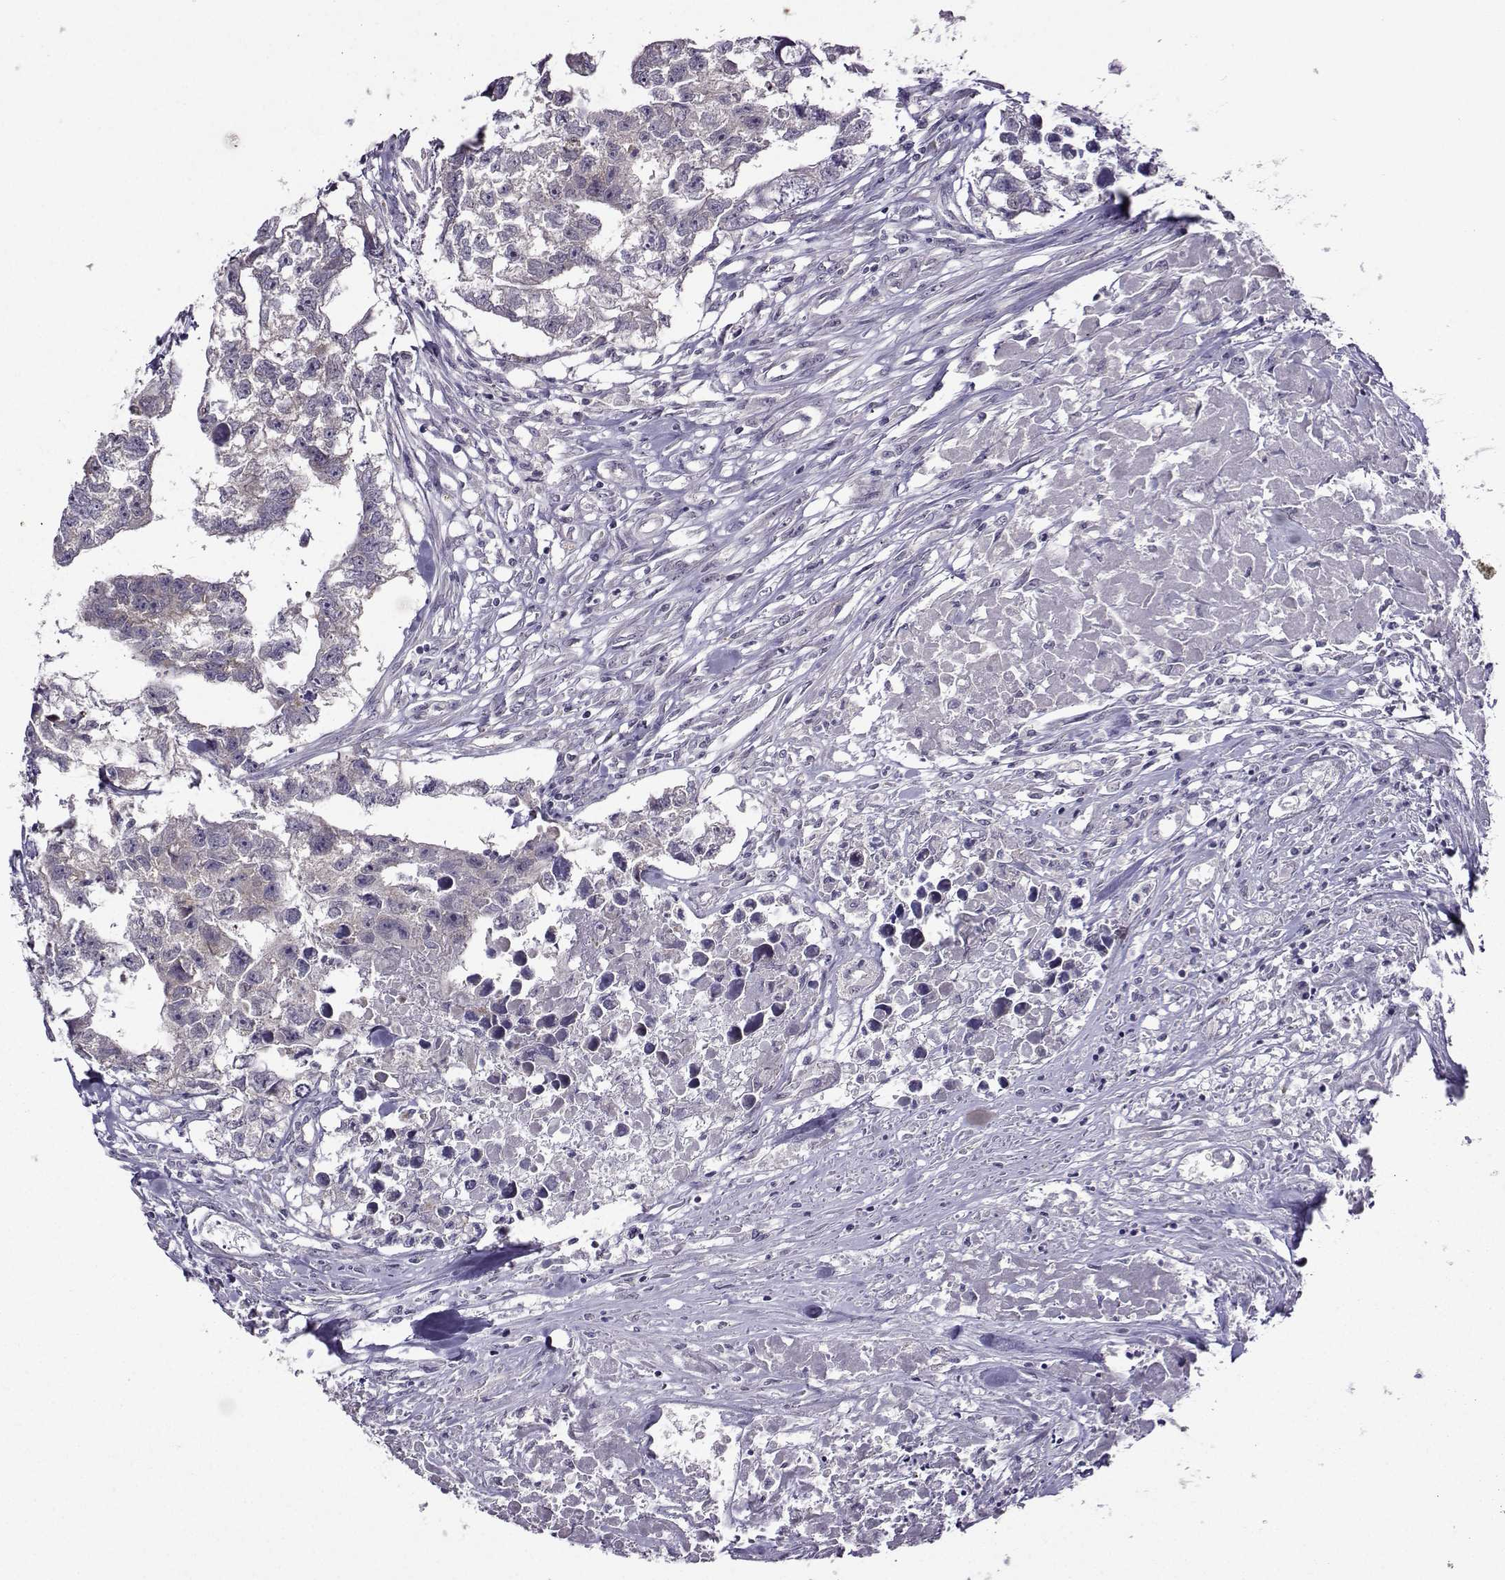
{"staining": {"intensity": "moderate", "quantity": "<25%", "location": "cytoplasmic/membranous"}, "tissue": "testis cancer", "cell_type": "Tumor cells", "image_type": "cancer", "snomed": [{"axis": "morphology", "description": "Carcinoma, Embryonal, NOS"}, {"axis": "morphology", "description": "Teratoma, malignant, NOS"}, {"axis": "topography", "description": "Testis"}], "caption": "Moderate cytoplasmic/membranous staining for a protein is present in approximately <25% of tumor cells of testis embryonal carcinoma using IHC.", "gene": "DDX20", "patient": {"sex": "male", "age": 44}}